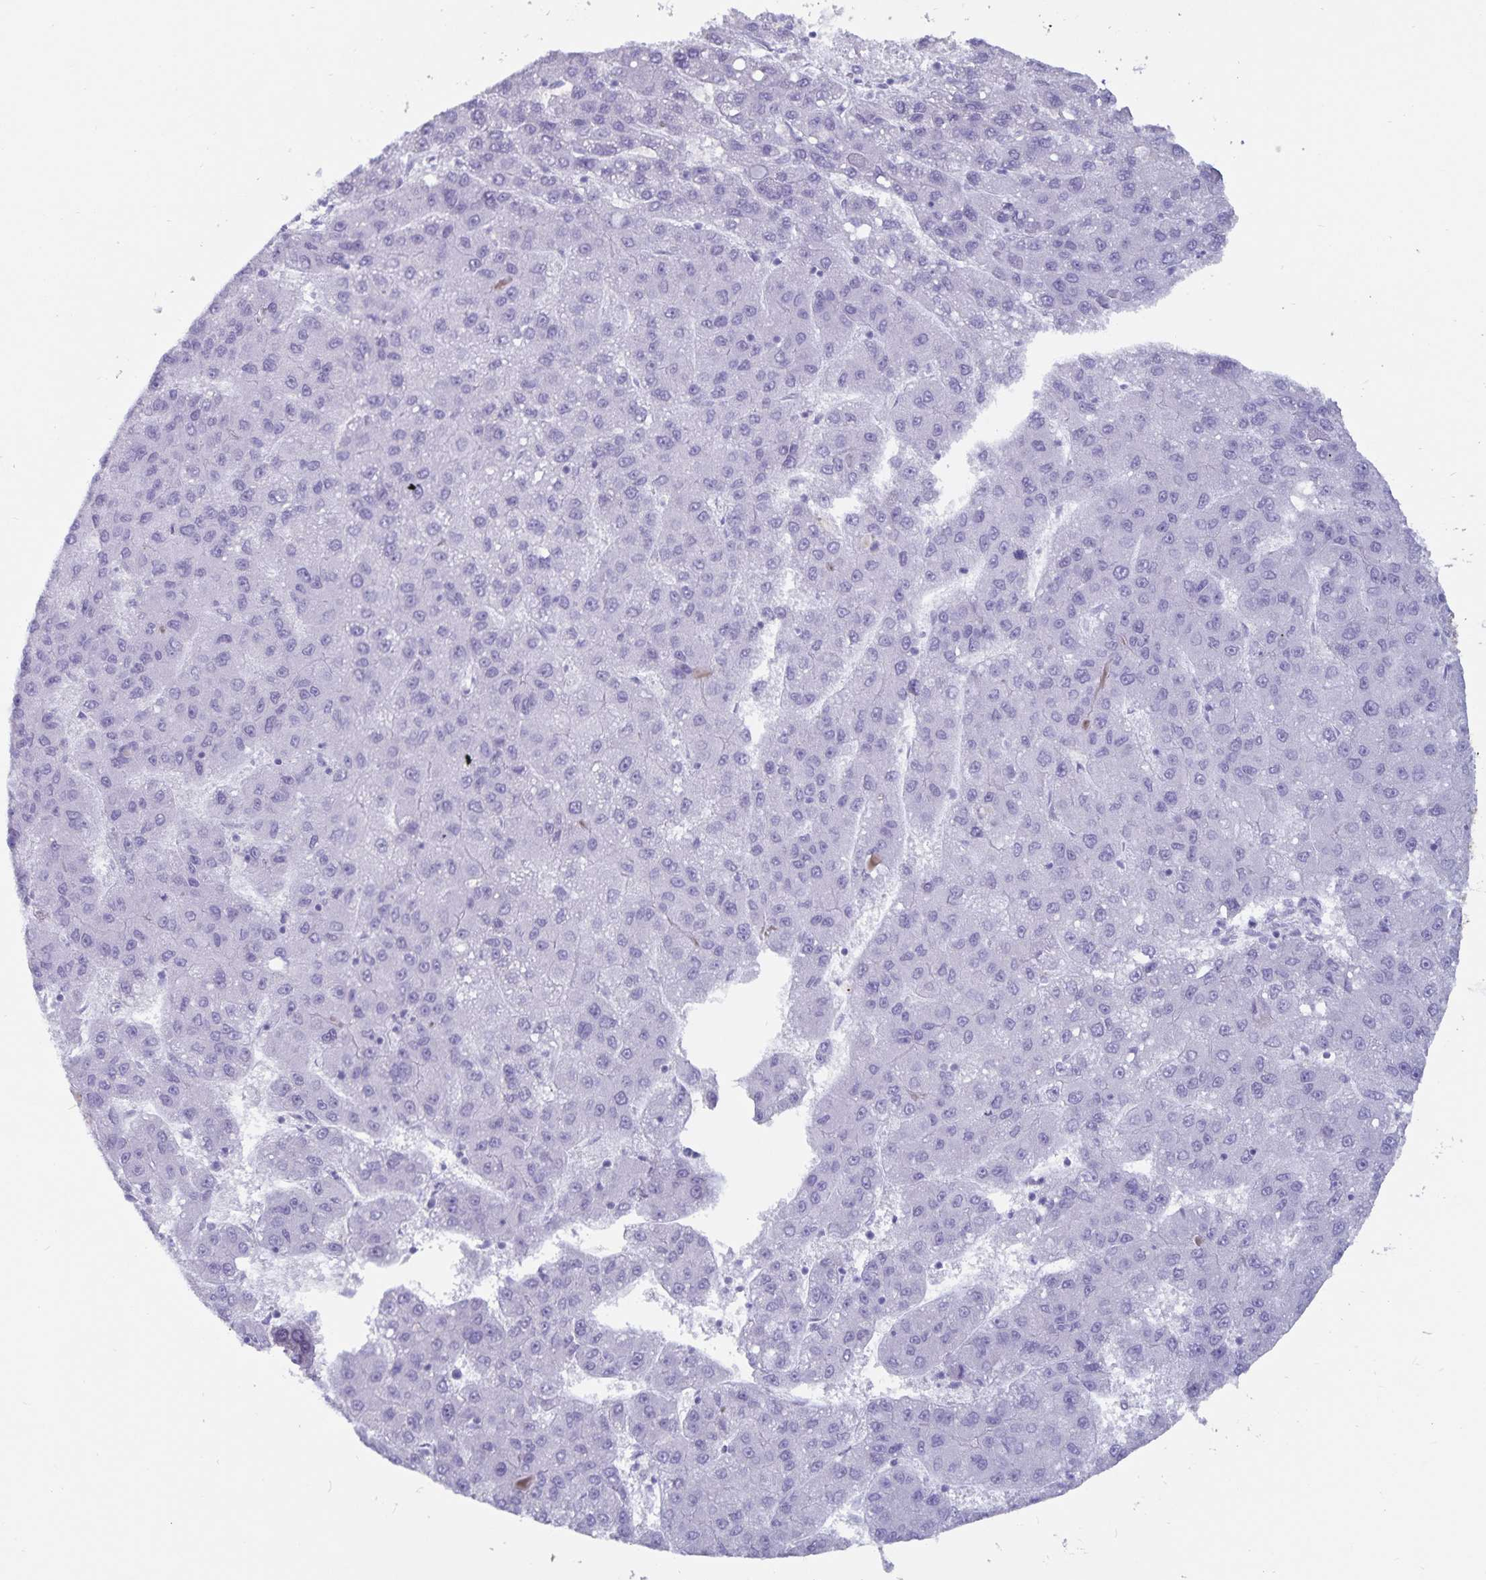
{"staining": {"intensity": "negative", "quantity": "none", "location": "none"}, "tissue": "liver cancer", "cell_type": "Tumor cells", "image_type": "cancer", "snomed": [{"axis": "morphology", "description": "Carcinoma, Hepatocellular, NOS"}, {"axis": "topography", "description": "Liver"}], "caption": "Protein analysis of hepatocellular carcinoma (liver) reveals no significant staining in tumor cells. (Stains: DAB immunohistochemistry (IHC) with hematoxylin counter stain, Microscopy: brightfield microscopy at high magnification).", "gene": "GPR137", "patient": {"sex": "female", "age": 82}}